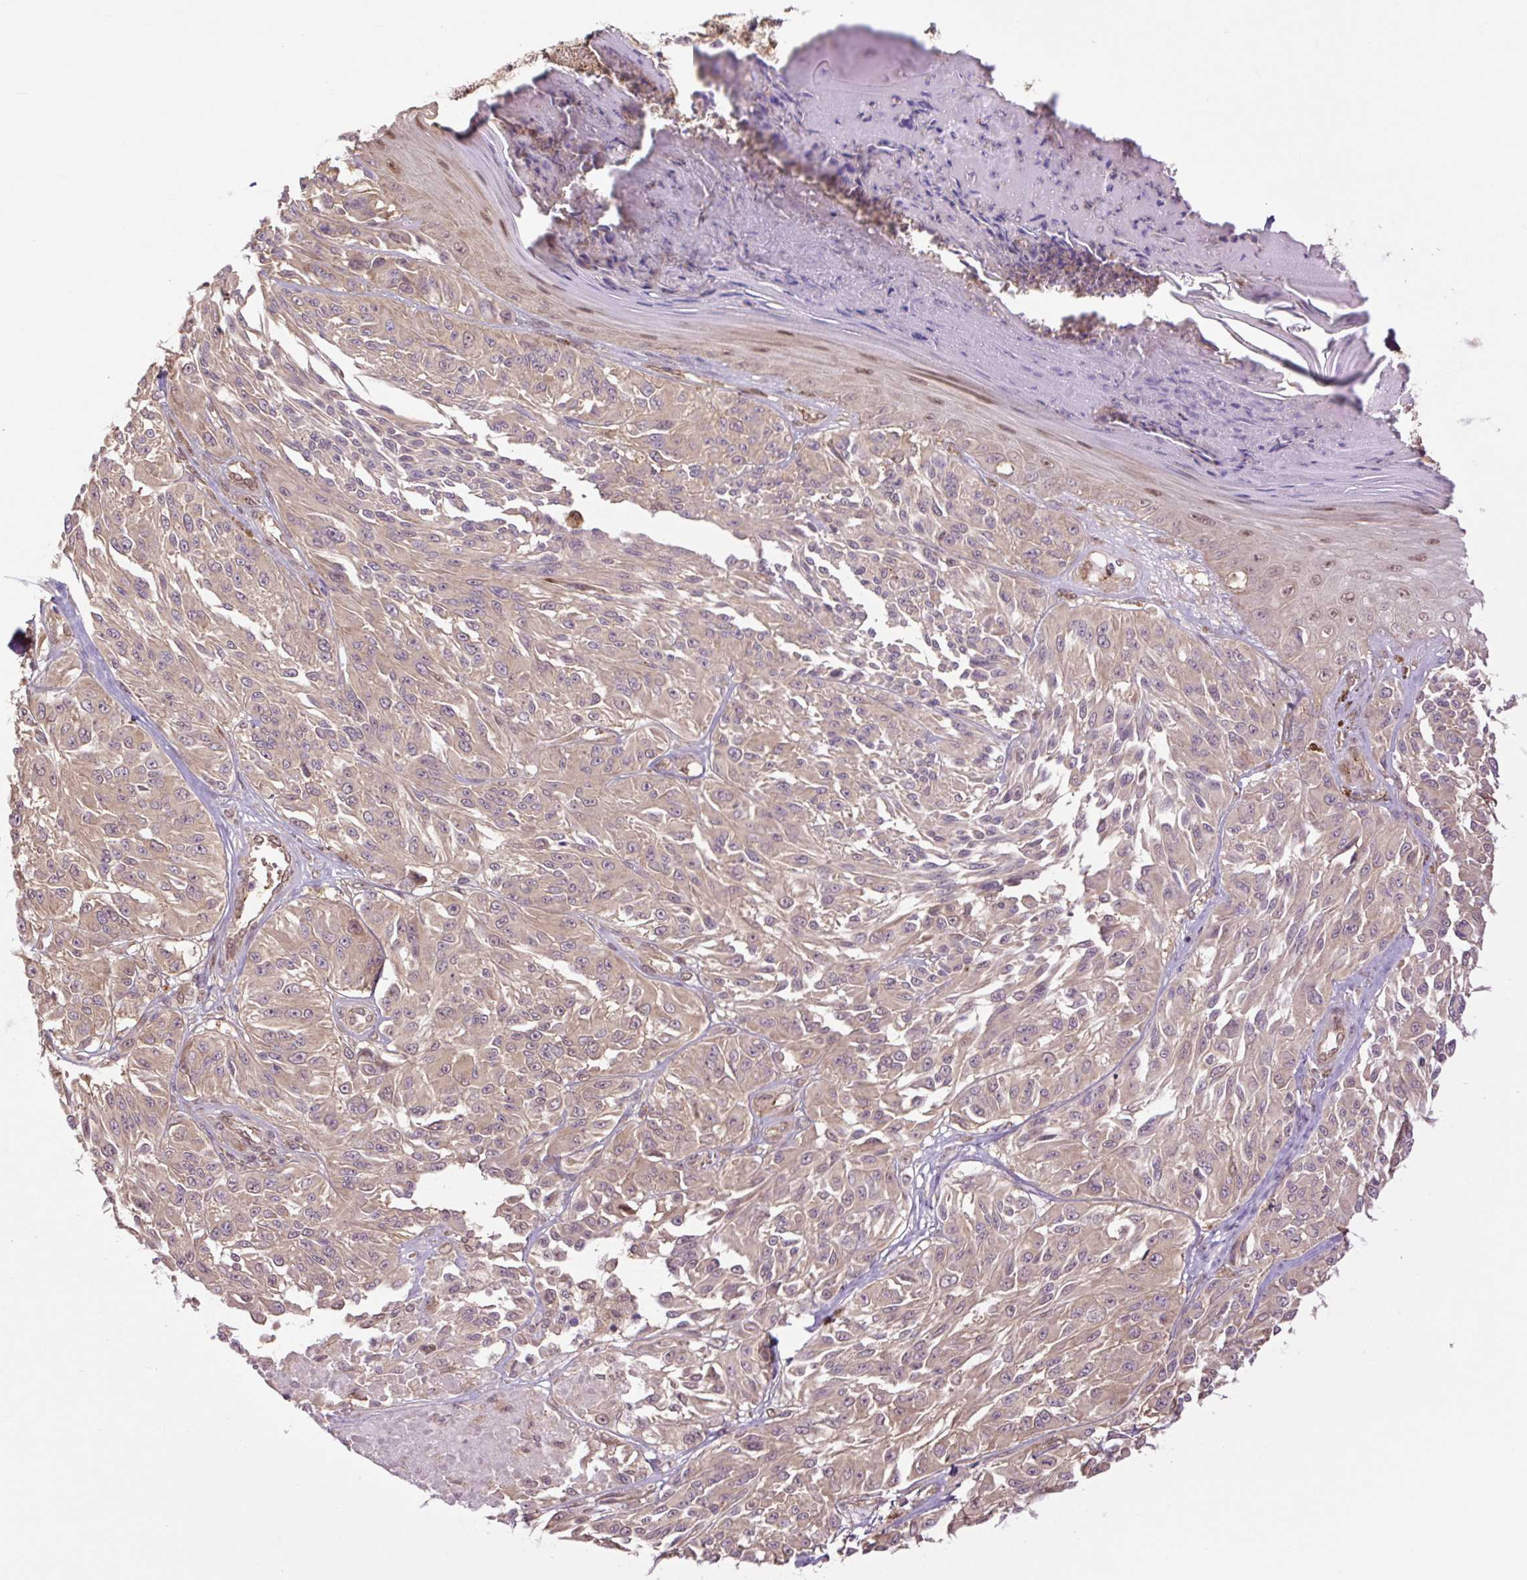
{"staining": {"intensity": "weak", "quantity": ">75%", "location": "cytoplasmic/membranous"}, "tissue": "melanoma", "cell_type": "Tumor cells", "image_type": "cancer", "snomed": [{"axis": "morphology", "description": "Malignant melanoma, NOS"}, {"axis": "topography", "description": "Skin"}], "caption": "IHC photomicrograph of human malignant melanoma stained for a protein (brown), which reveals low levels of weak cytoplasmic/membranous positivity in approximately >75% of tumor cells.", "gene": "TPT1", "patient": {"sex": "male", "age": 94}}